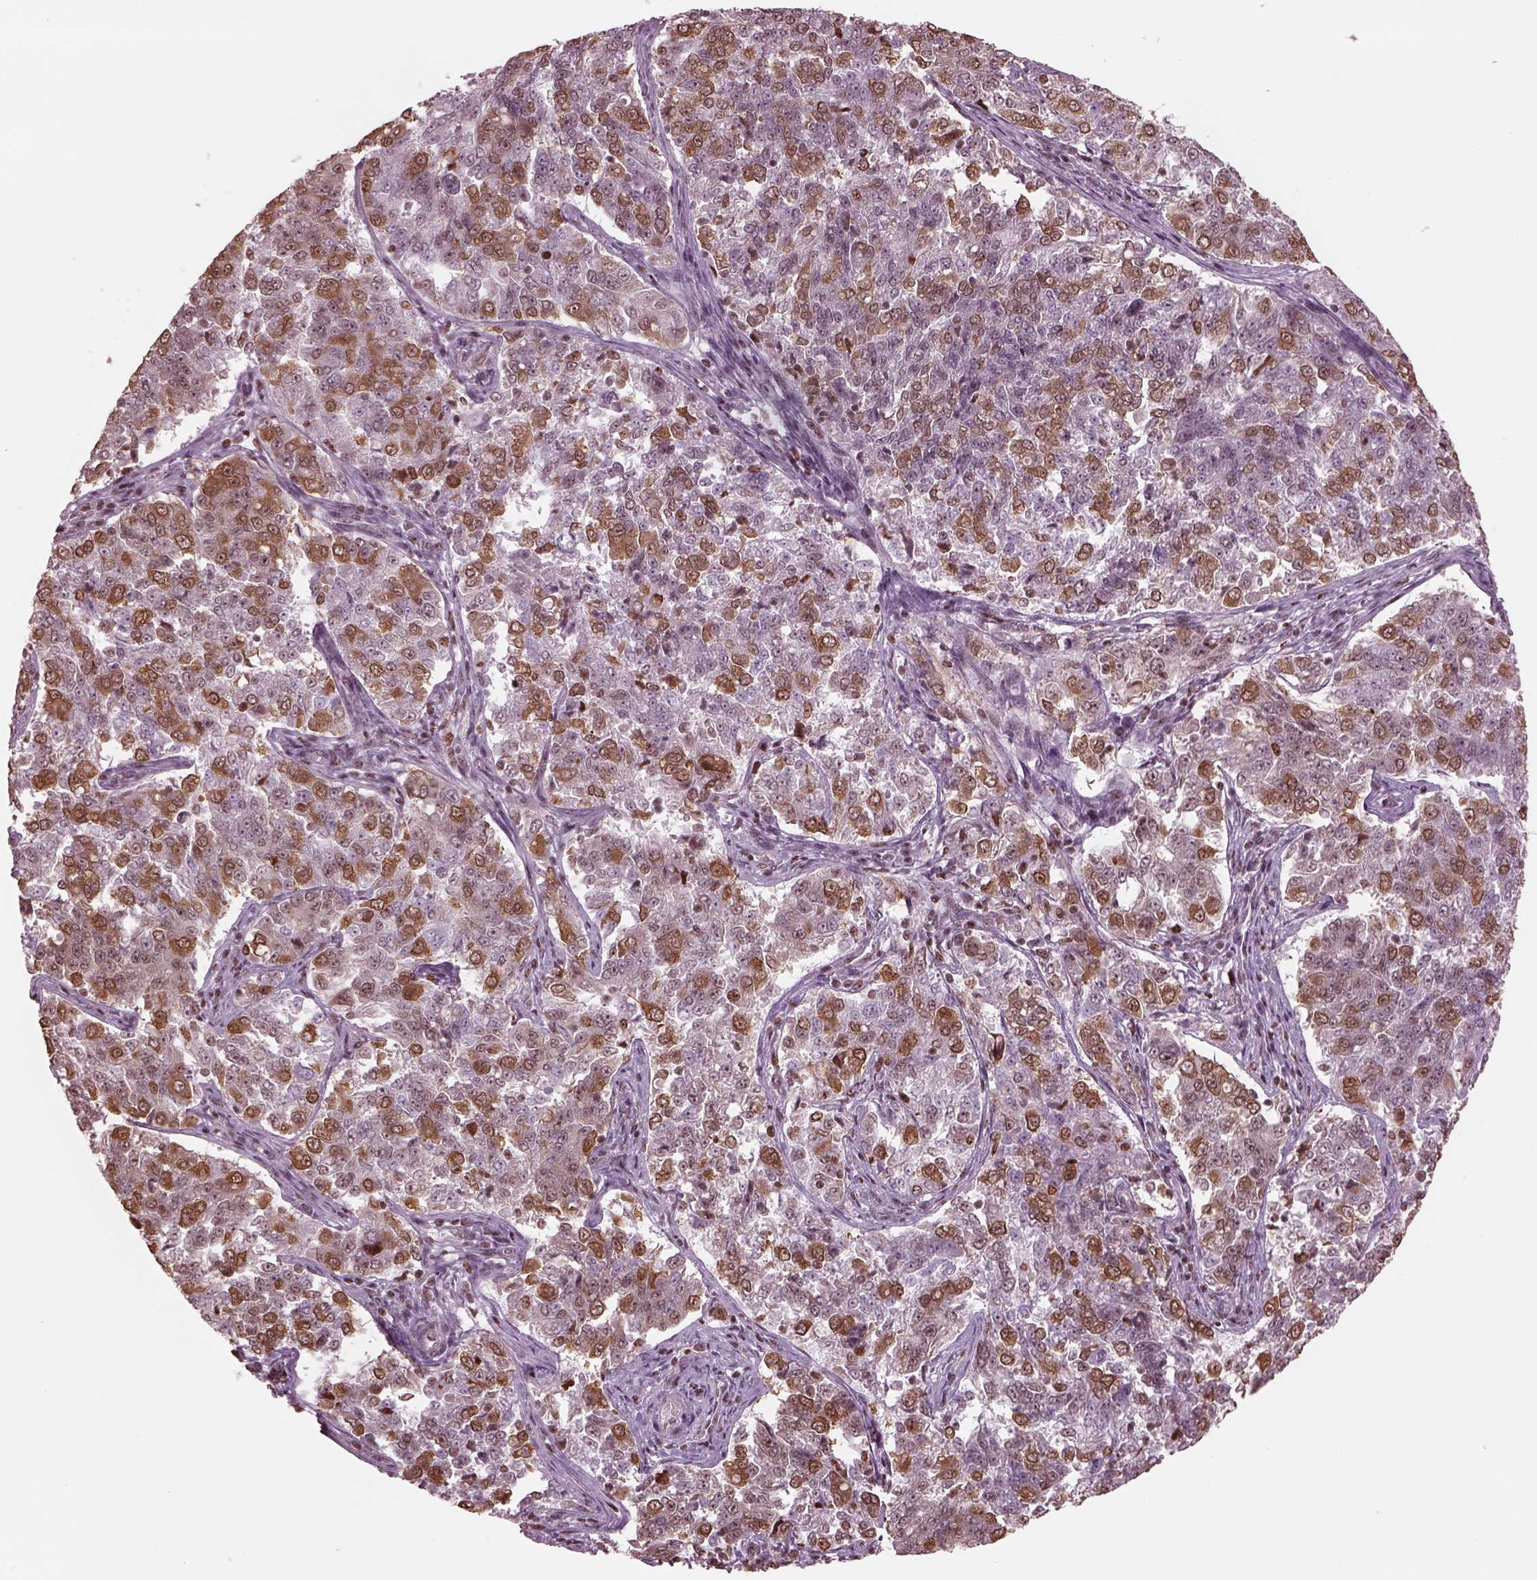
{"staining": {"intensity": "strong", "quantity": "25%-75%", "location": "cytoplasmic/membranous"}, "tissue": "endometrial cancer", "cell_type": "Tumor cells", "image_type": "cancer", "snomed": [{"axis": "morphology", "description": "Adenocarcinoma, NOS"}, {"axis": "topography", "description": "Endometrium"}], "caption": "Human endometrial cancer stained with a brown dye demonstrates strong cytoplasmic/membranous positive positivity in approximately 25%-75% of tumor cells.", "gene": "RUVBL2", "patient": {"sex": "female", "age": 43}}